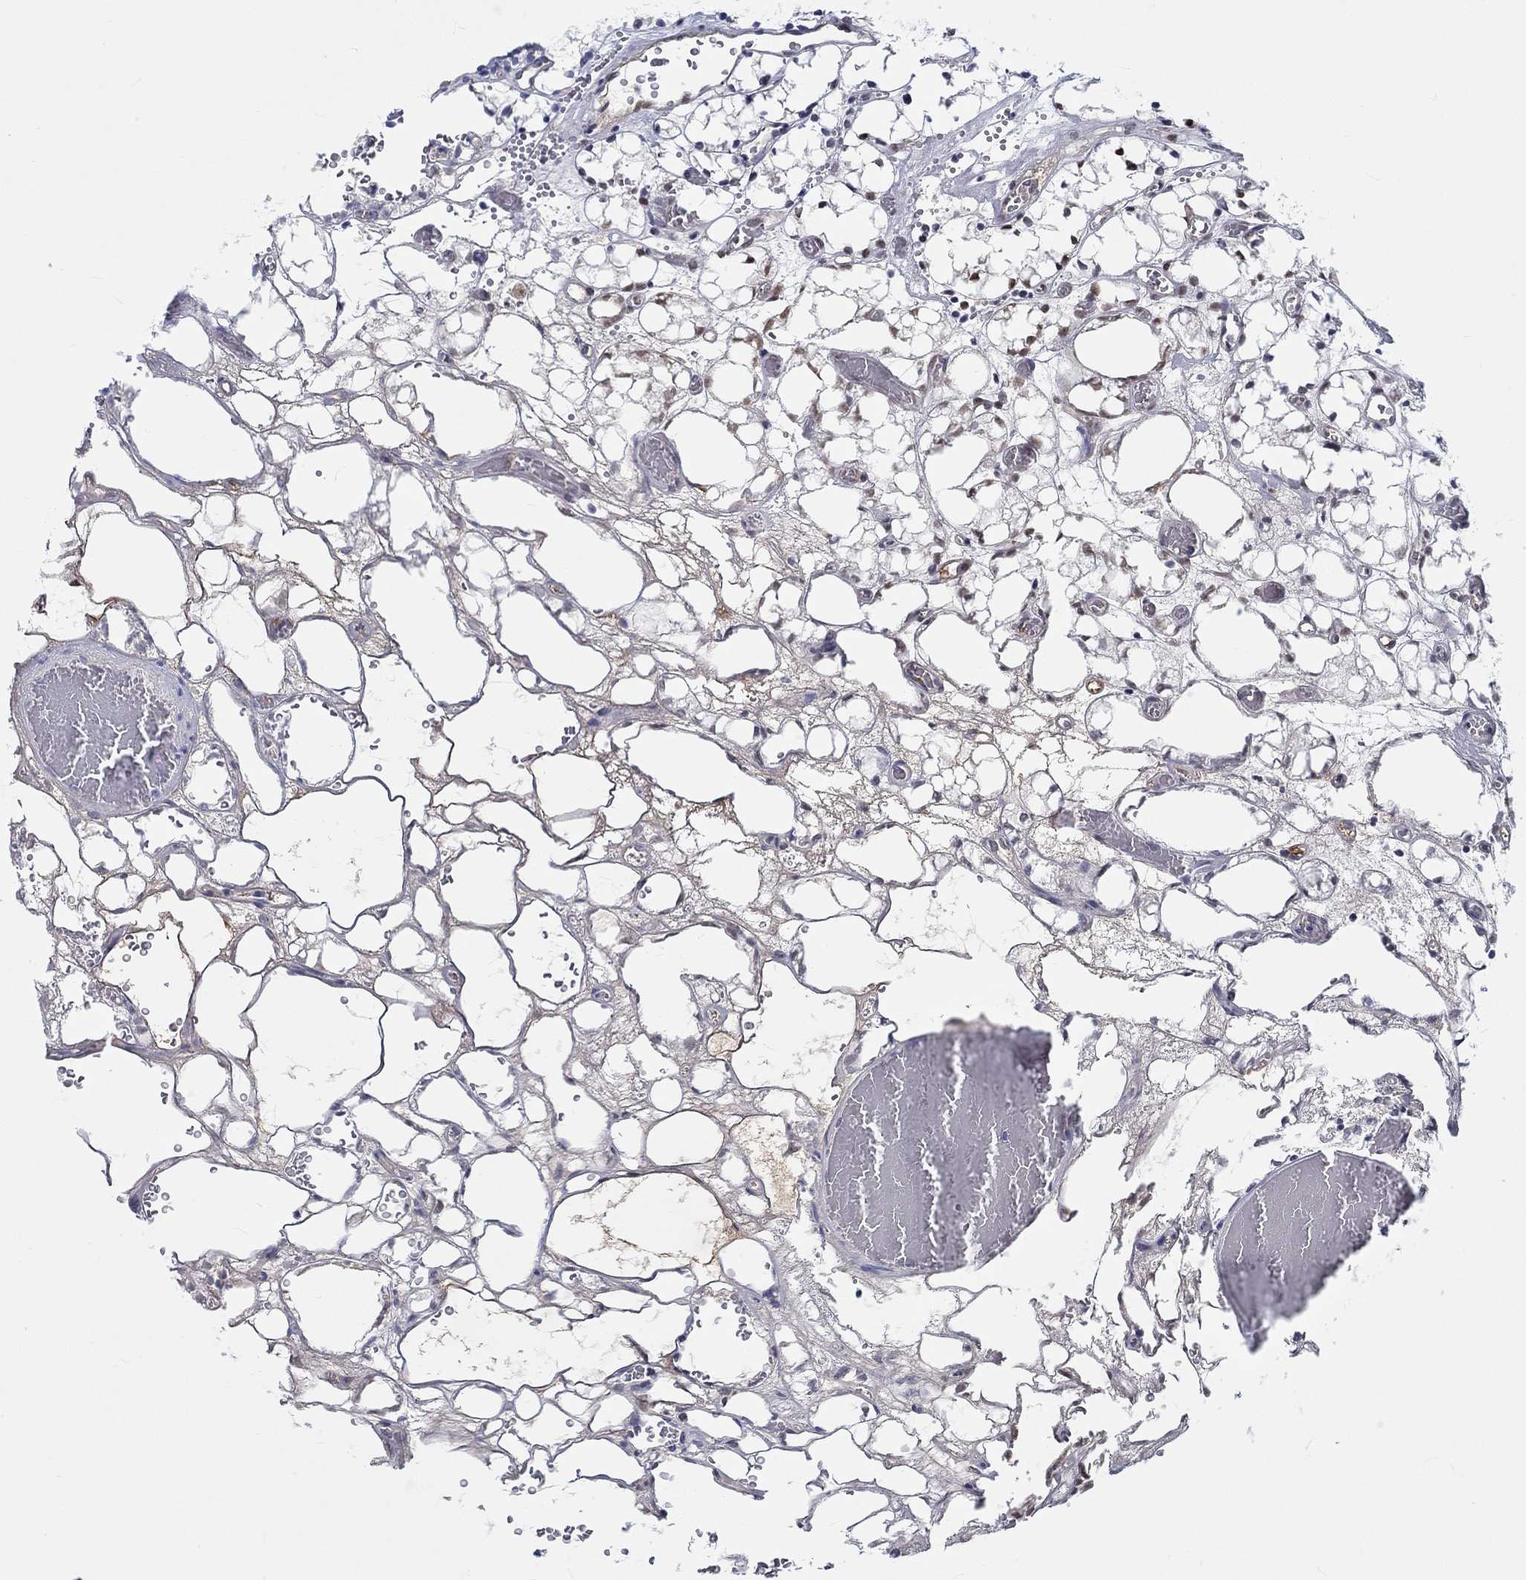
{"staining": {"intensity": "negative", "quantity": "none", "location": "none"}, "tissue": "renal cancer", "cell_type": "Tumor cells", "image_type": "cancer", "snomed": [{"axis": "morphology", "description": "Adenocarcinoma, NOS"}, {"axis": "topography", "description": "Kidney"}], "caption": "IHC micrograph of neoplastic tissue: human renal cancer (adenocarcinoma) stained with DAB displays no significant protein positivity in tumor cells.", "gene": "CDY2B", "patient": {"sex": "female", "age": 69}}